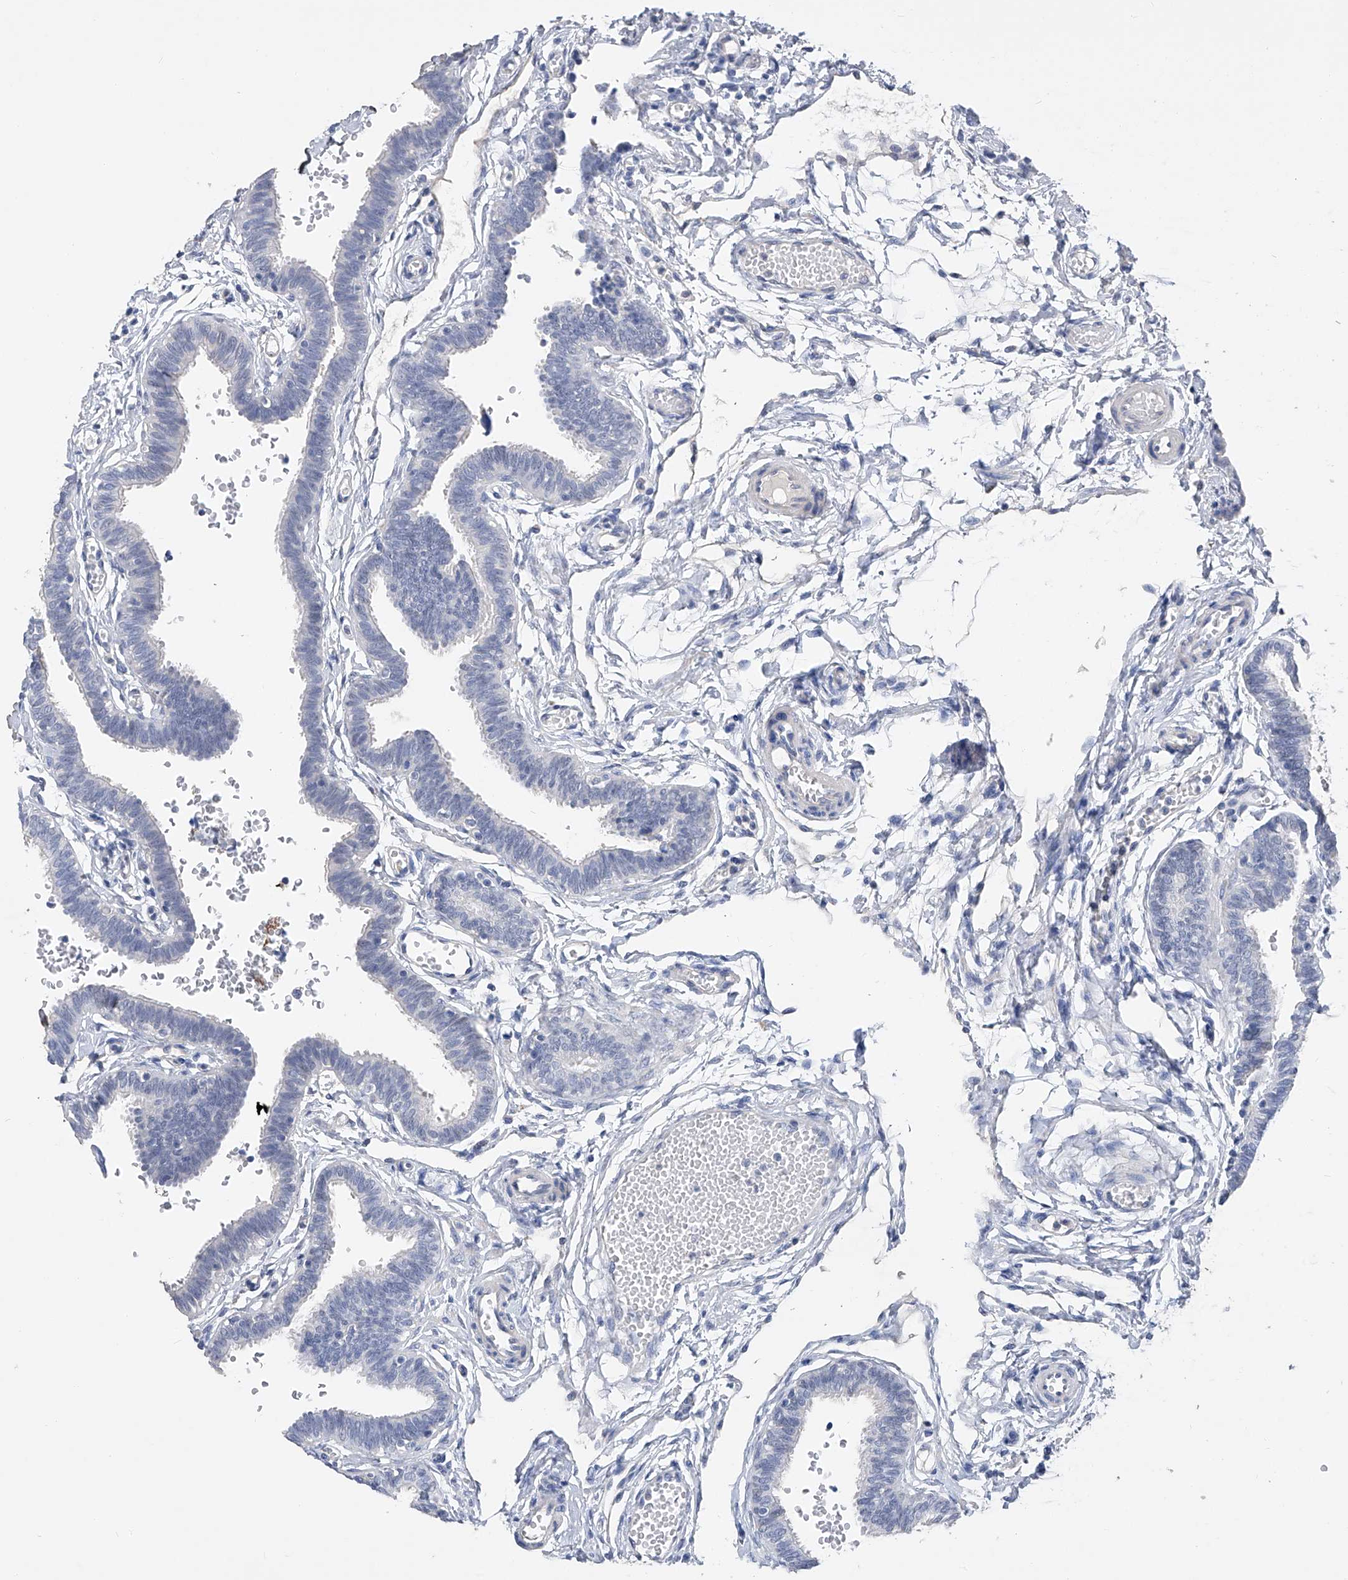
{"staining": {"intensity": "negative", "quantity": "none", "location": "none"}, "tissue": "fallopian tube", "cell_type": "Glandular cells", "image_type": "normal", "snomed": [{"axis": "morphology", "description": "Normal tissue, NOS"}, {"axis": "topography", "description": "Fallopian tube"}, {"axis": "topography", "description": "Ovary"}], "caption": "High power microscopy image of an immunohistochemistry image of benign fallopian tube, revealing no significant expression in glandular cells. The staining was performed using DAB to visualize the protein expression in brown, while the nuclei were stained in blue with hematoxylin (Magnification: 20x).", "gene": "ADRA1A", "patient": {"sex": "female", "age": 23}}